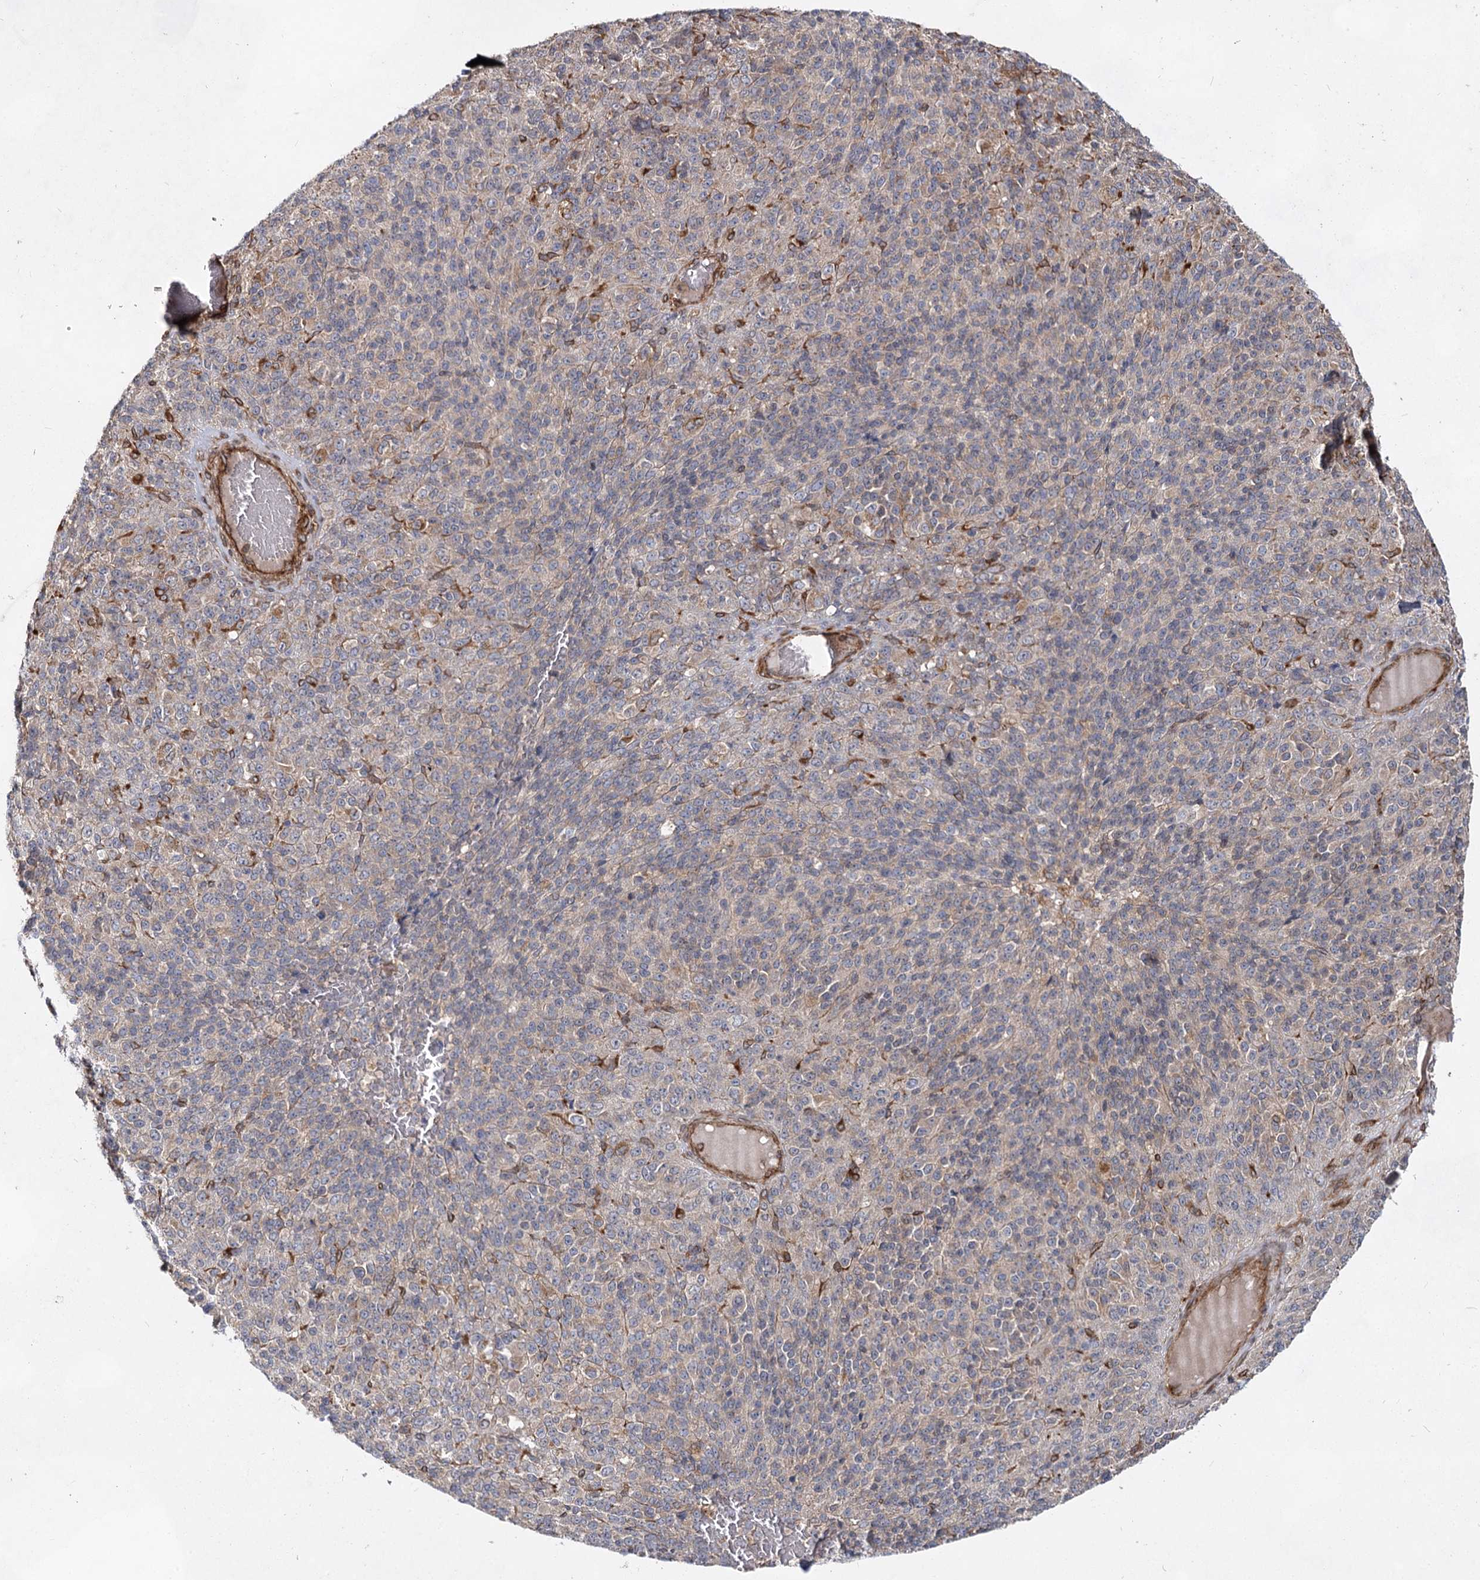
{"staining": {"intensity": "moderate", "quantity": "<25%", "location": "cytoplasmic/membranous"}, "tissue": "melanoma", "cell_type": "Tumor cells", "image_type": "cancer", "snomed": [{"axis": "morphology", "description": "Malignant melanoma, Metastatic site"}, {"axis": "topography", "description": "Brain"}], "caption": "High-power microscopy captured an immunohistochemistry (IHC) histopathology image of malignant melanoma (metastatic site), revealing moderate cytoplasmic/membranous expression in approximately <25% of tumor cells.", "gene": "IQSEC1", "patient": {"sex": "female", "age": 56}}